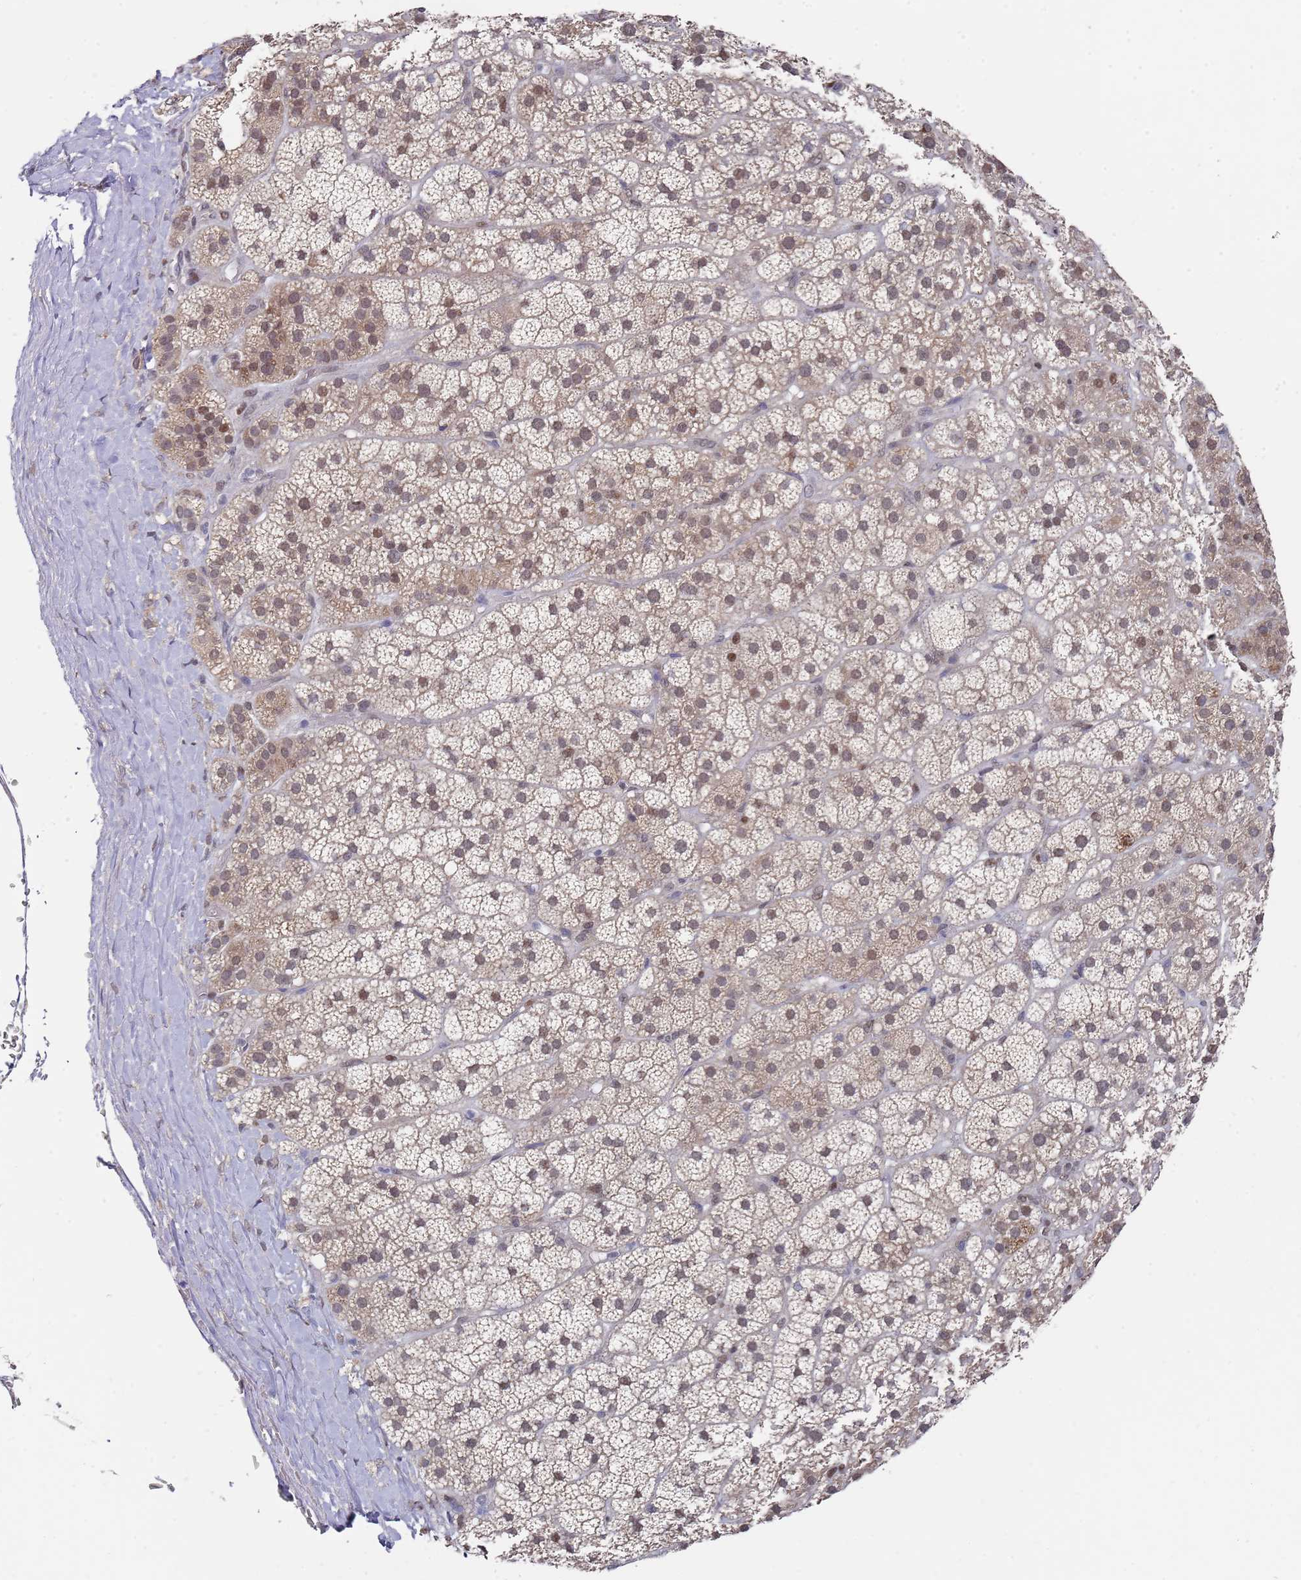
{"staining": {"intensity": "weak", "quantity": "25%-75%", "location": "cytoplasmic/membranous,nuclear"}, "tissue": "adrenal gland", "cell_type": "Glandular cells", "image_type": "normal", "snomed": [{"axis": "morphology", "description": "Normal tissue, NOS"}, {"axis": "topography", "description": "Adrenal gland"}], "caption": "DAB immunohistochemical staining of benign adrenal gland demonstrates weak cytoplasmic/membranous,nuclear protein expression in about 25%-75% of glandular cells. (DAB (3,3'-diaminobenzidine) IHC with brightfield microscopy, high magnification).", "gene": "COPS6", "patient": {"sex": "female", "age": 70}}